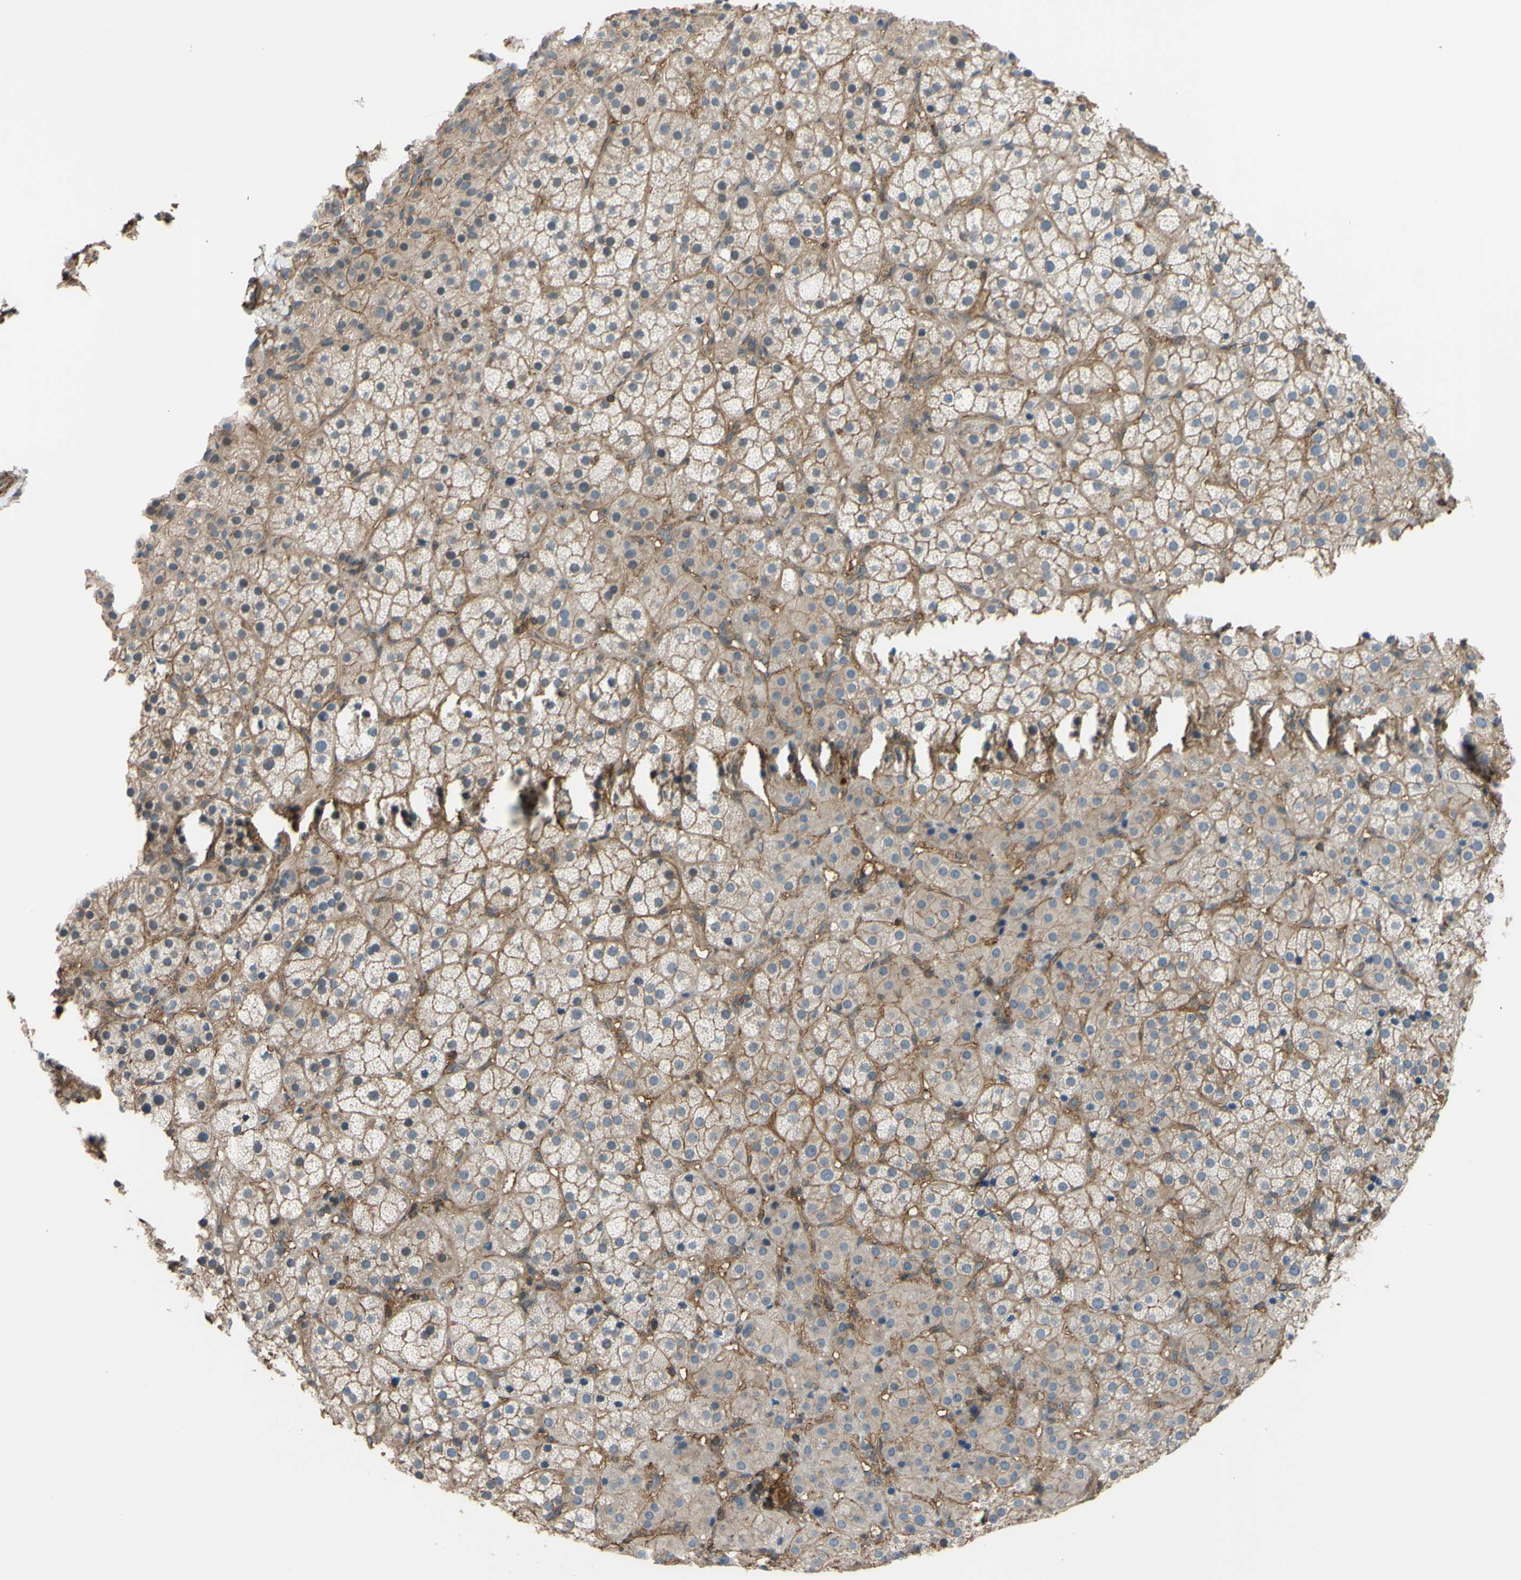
{"staining": {"intensity": "moderate", "quantity": ">75%", "location": "cytoplasmic/membranous"}, "tissue": "adrenal gland", "cell_type": "Glandular cells", "image_type": "normal", "snomed": [{"axis": "morphology", "description": "Normal tissue, NOS"}, {"axis": "topography", "description": "Adrenal gland"}], "caption": "This image displays immunohistochemistry (IHC) staining of unremarkable human adrenal gland, with medium moderate cytoplasmic/membranous expression in about >75% of glandular cells.", "gene": "ADD3", "patient": {"sex": "female", "age": 57}}